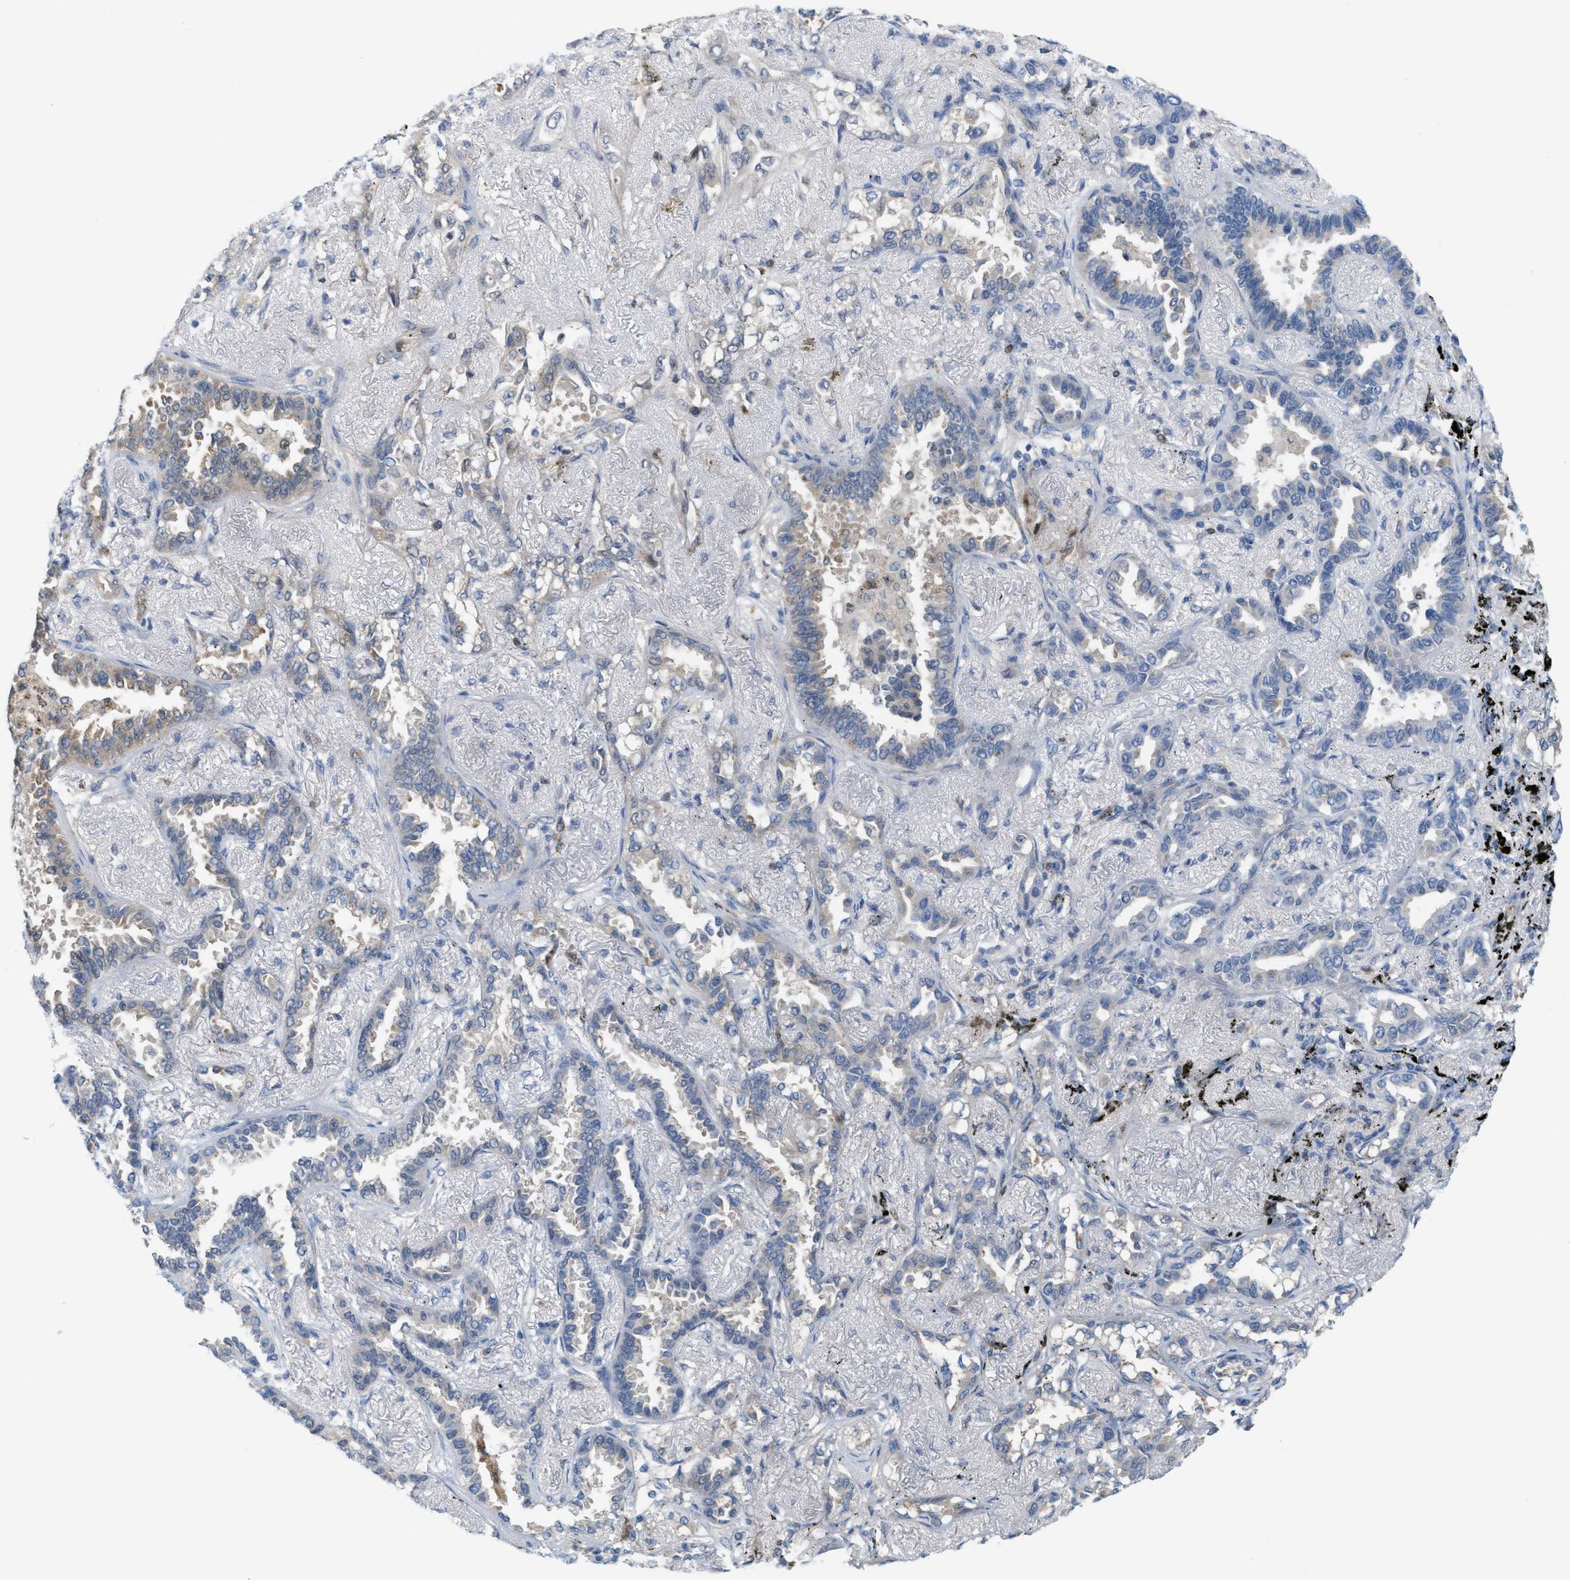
{"staining": {"intensity": "weak", "quantity": "<25%", "location": "cytoplasmic/membranous"}, "tissue": "lung cancer", "cell_type": "Tumor cells", "image_type": "cancer", "snomed": [{"axis": "morphology", "description": "Adenocarcinoma, NOS"}, {"axis": "topography", "description": "Lung"}], "caption": "DAB immunohistochemical staining of lung cancer demonstrates no significant positivity in tumor cells.", "gene": "PPM1D", "patient": {"sex": "male", "age": 59}}